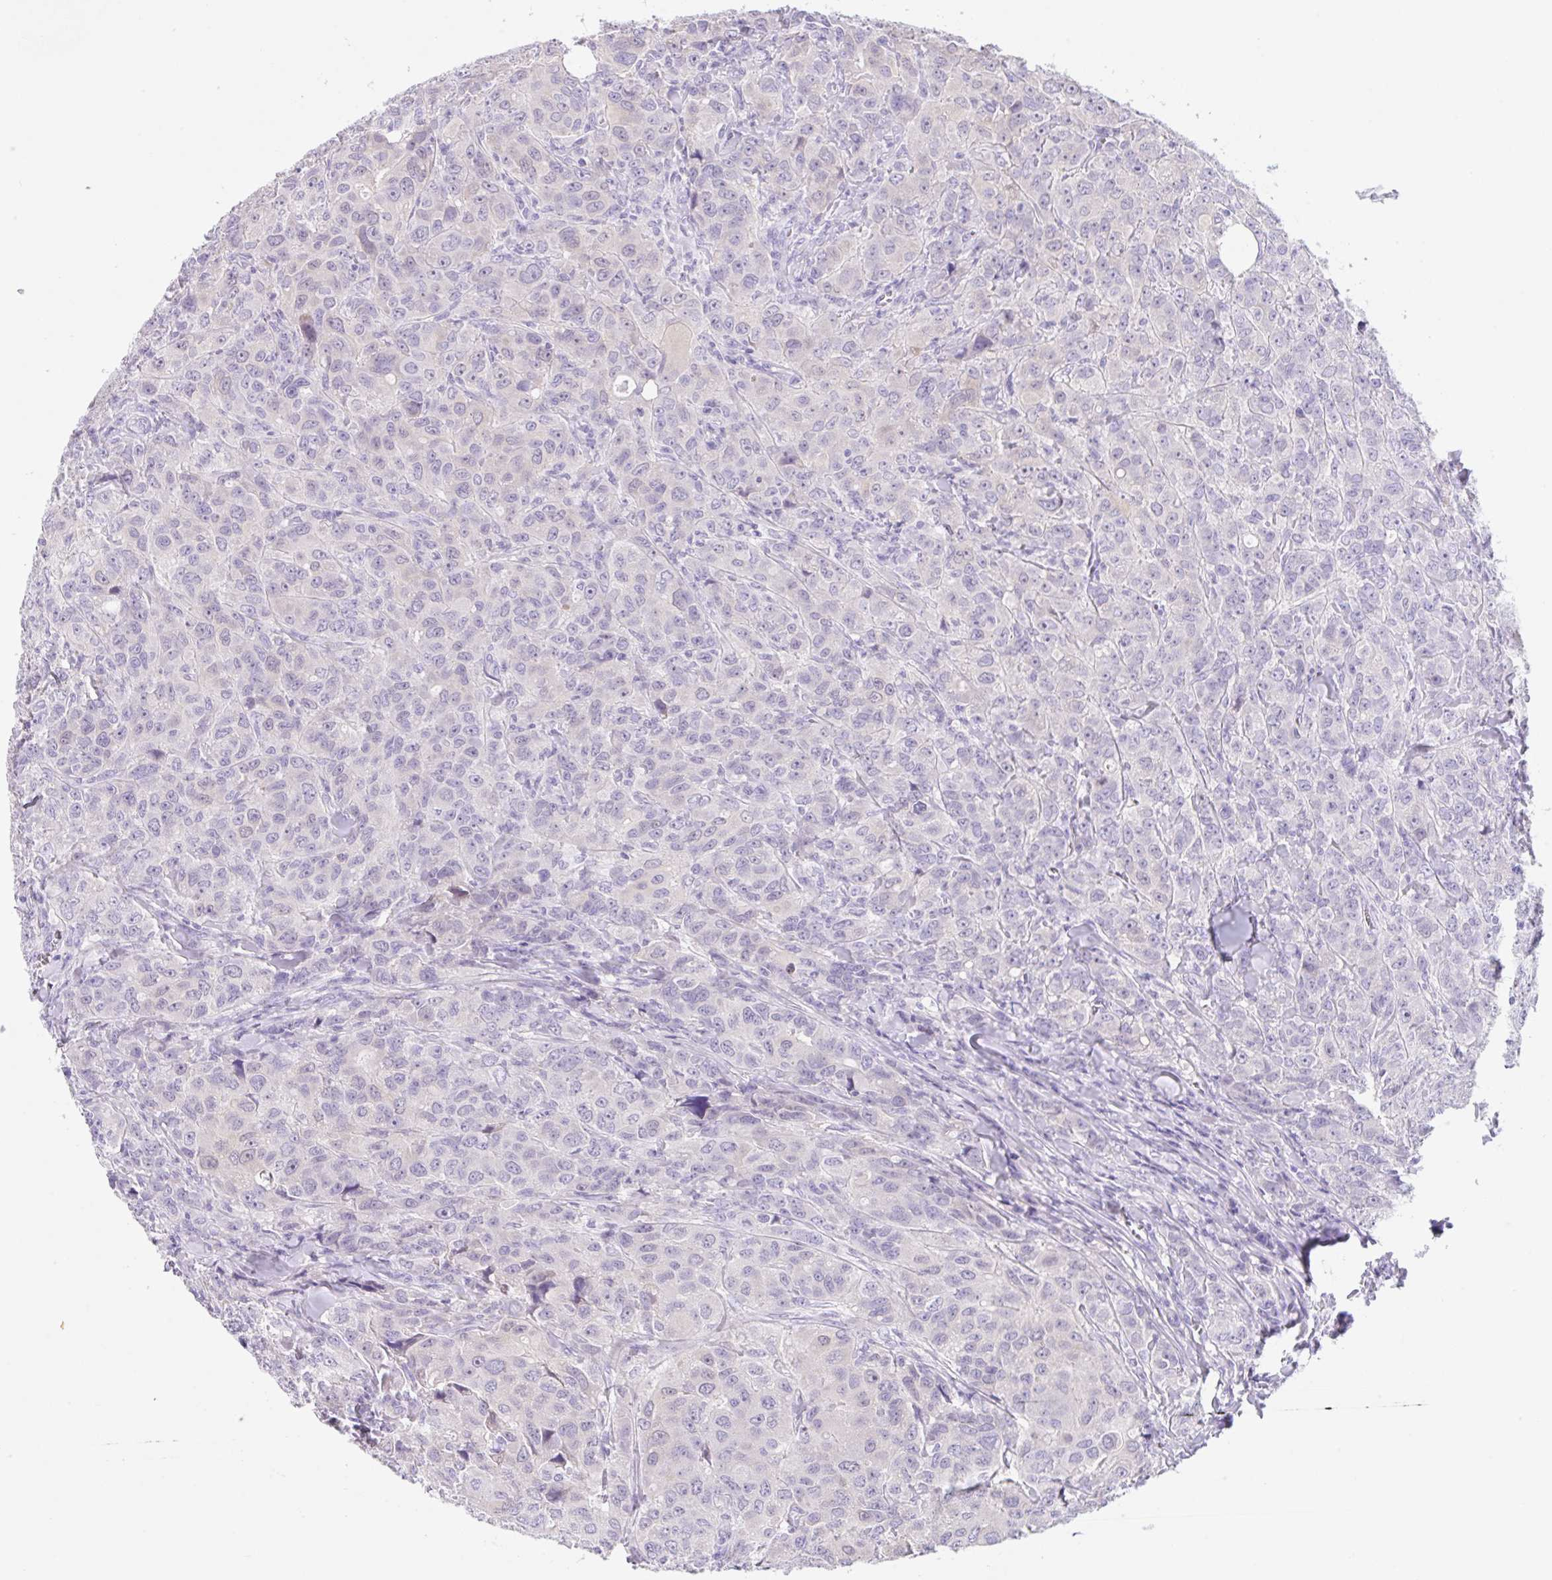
{"staining": {"intensity": "negative", "quantity": "none", "location": "none"}, "tissue": "breast cancer", "cell_type": "Tumor cells", "image_type": "cancer", "snomed": [{"axis": "morphology", "description": "Duct carcinoma"}, {"axis": "topography", "description": "Breast"}], "caption": "DAB immunohistochemical staining of human breast cancer shows no significant expression in tumor cells. The staining was performed using DAB to visualize the protein expression in brown, while the nuclei were stained in blue with hematoxylin (Magnification: 20x).", "gene": "KLK8", "patient": {"sex": "female", "age": 43}}